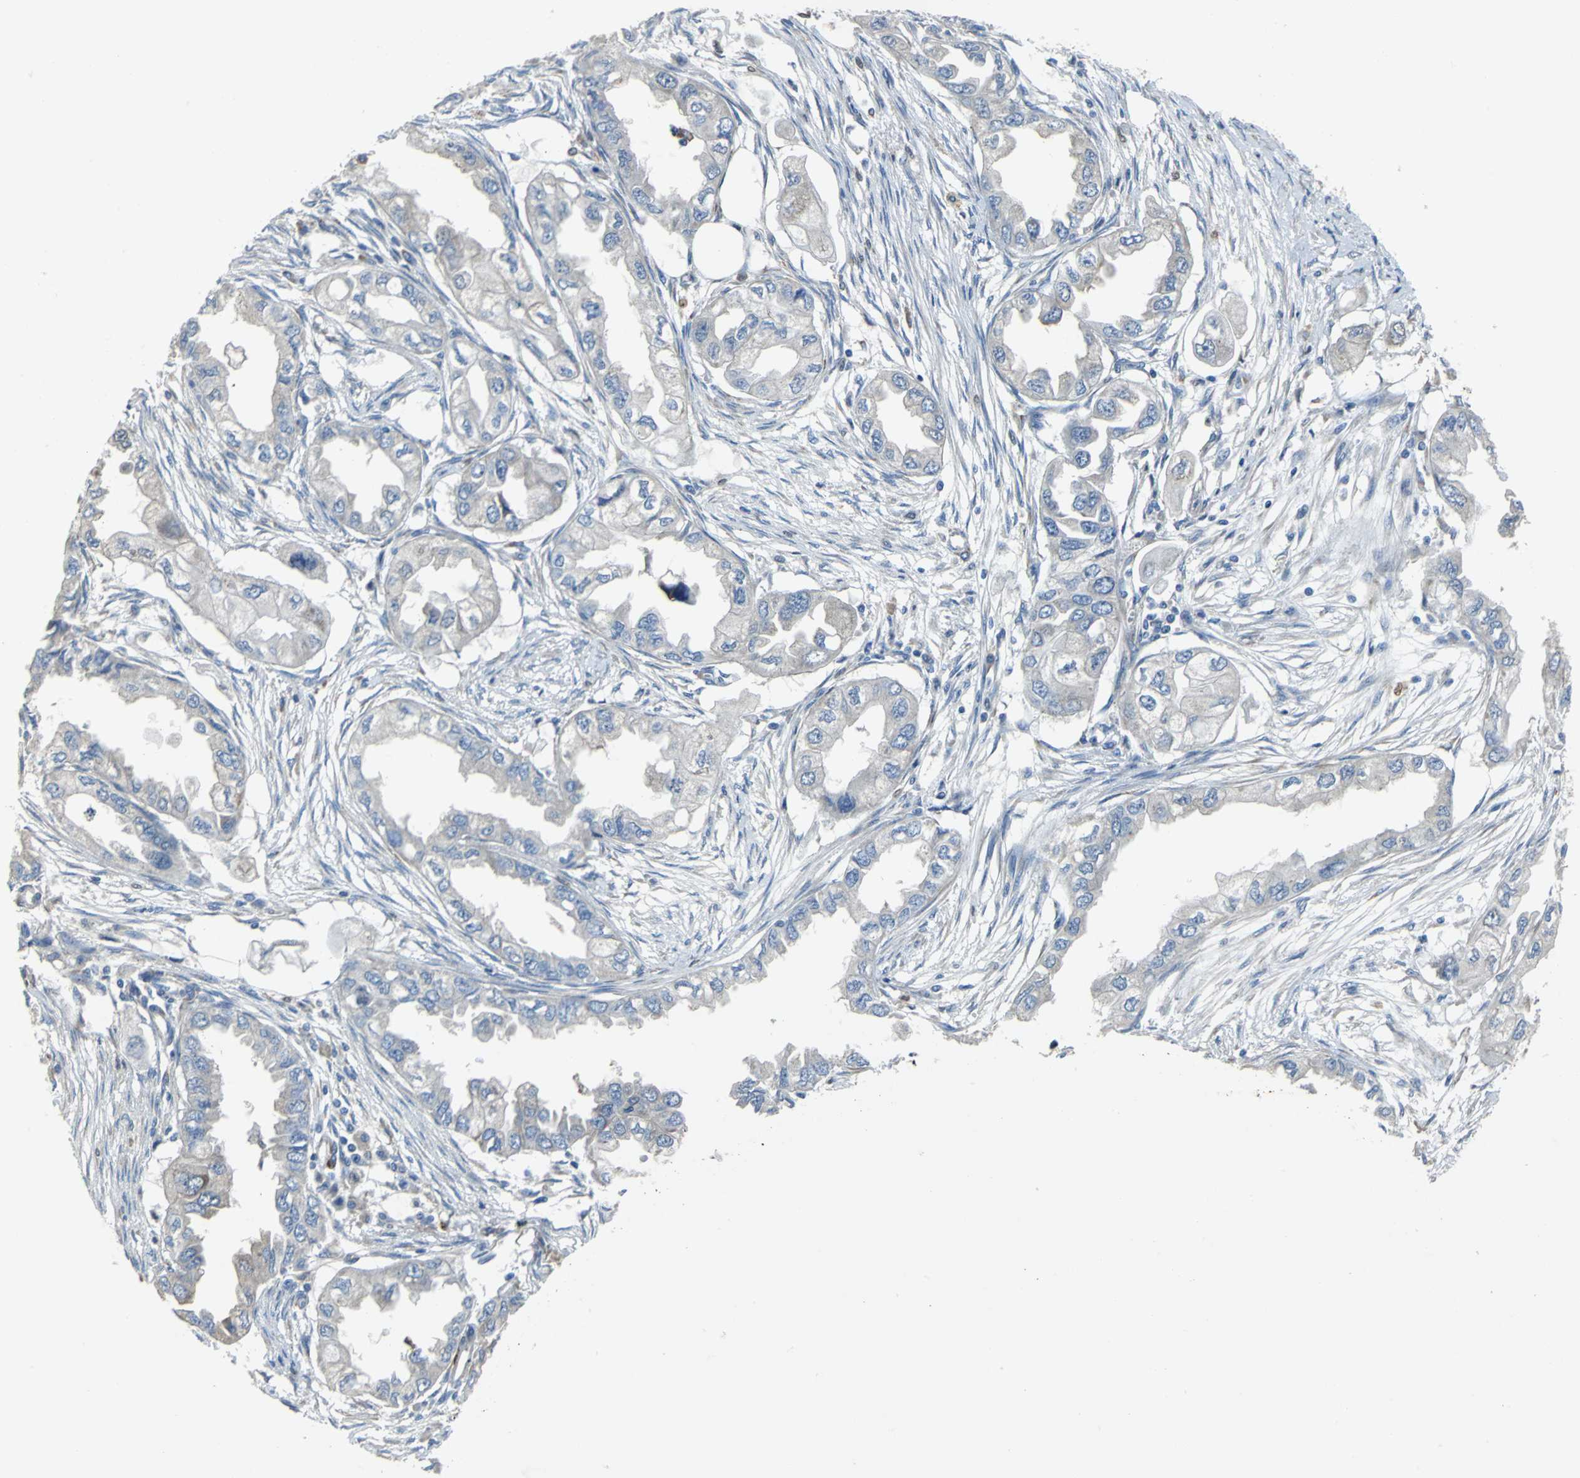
{"staining": {"intensity": "weak", "quantity": "<25%", "location": "cytoplasmic/membranous"}, "tissue": "endometrial cancer", "cell_type": "Tumor cells", "image_type": "cancer", "snomed": [{"axis": "morphology", "description": "Adenocarcinoma, NOS"}, {"axis": "topography", "description": "Endometrium"}], "caption": "DAB immunohistochemical staining of adenocarcinoma (endometrial) shows no significant expression in tumor cells.", "gene": "EIF5A", "patient": {"sex": "female", "age": 67}}